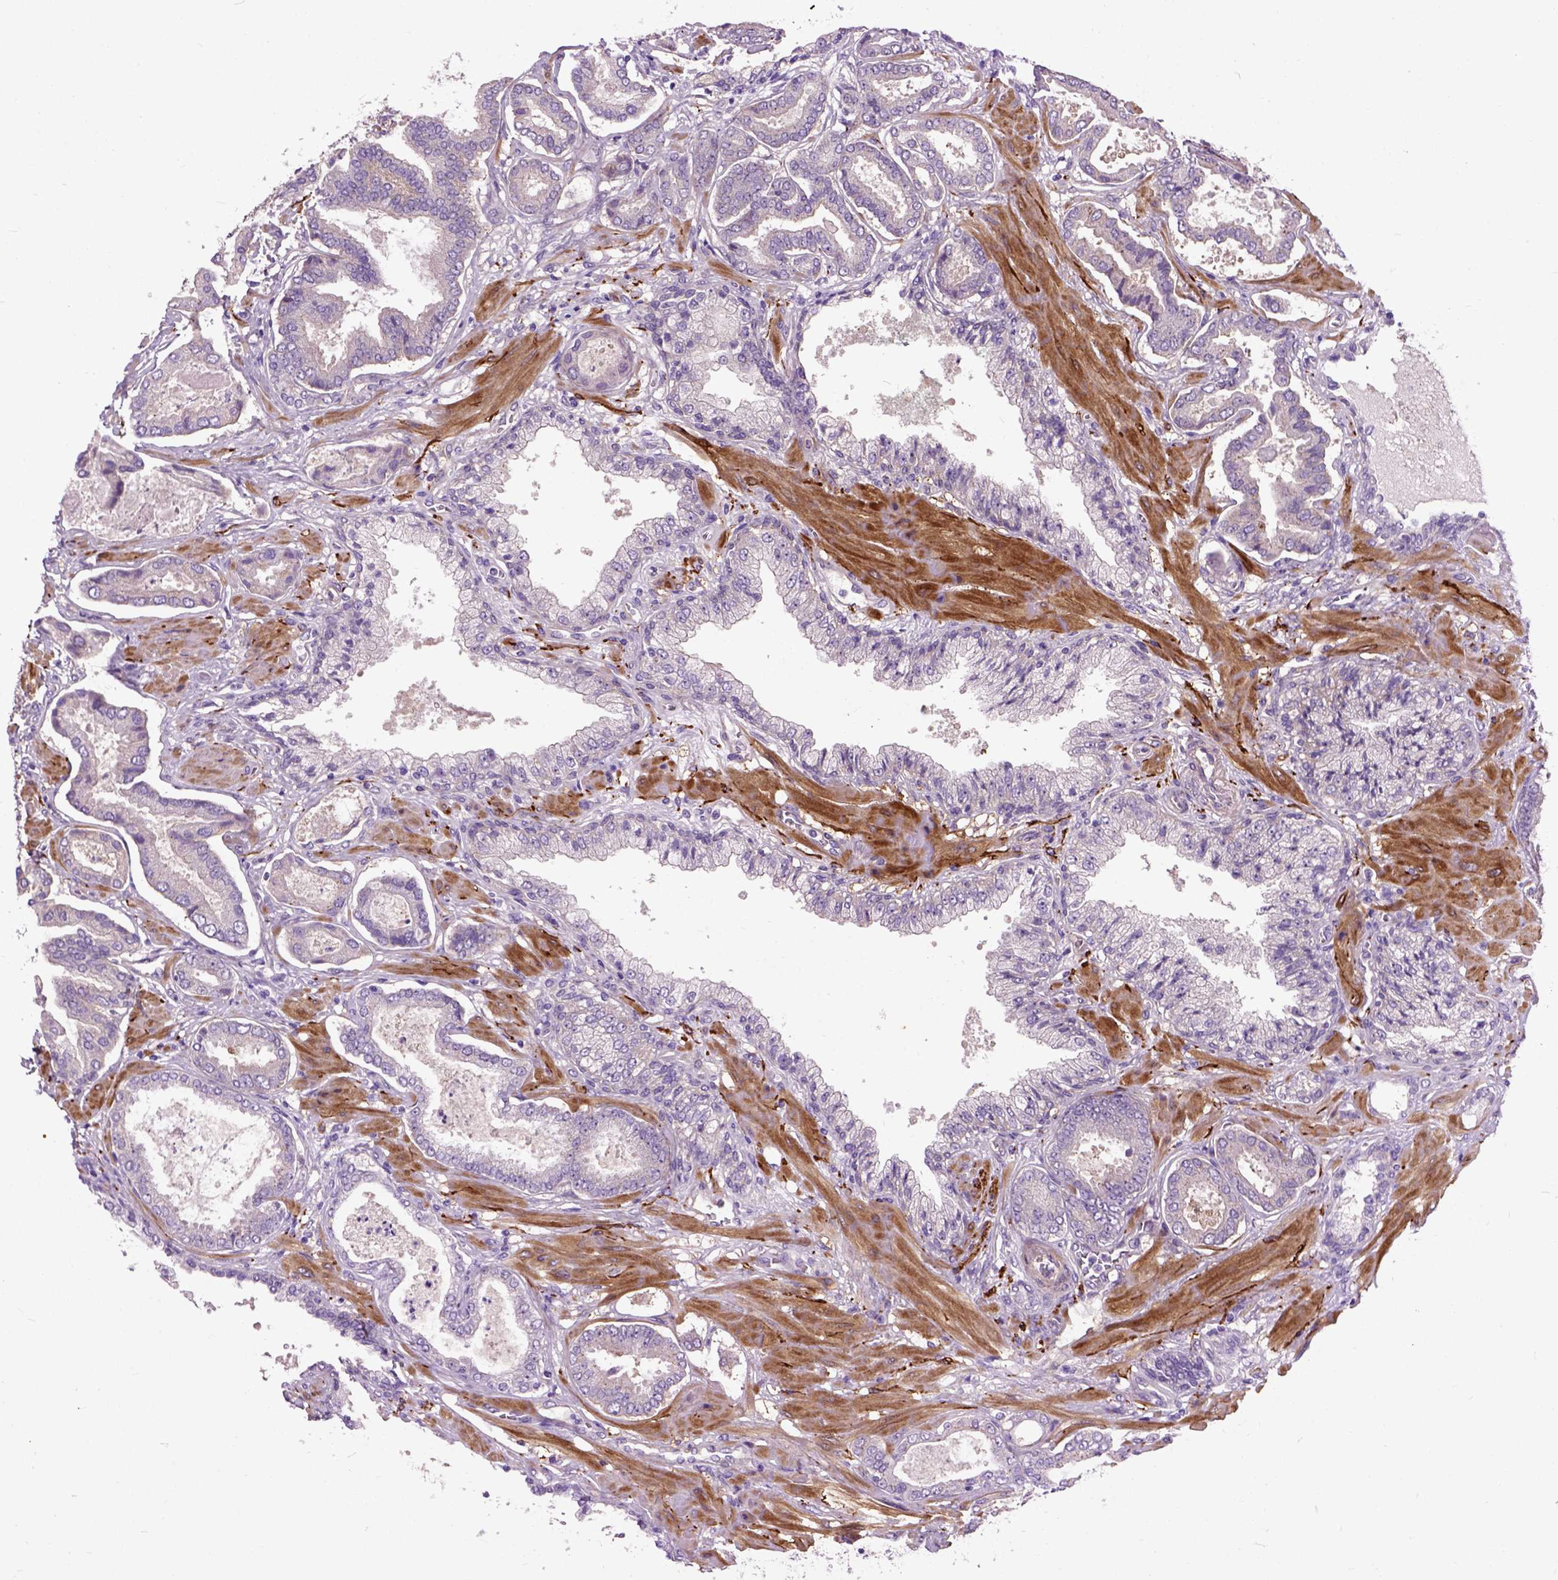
{"staining": {"intensity": "negative", "quantity": "none", "location": "none"}, "tissue": "prostate cancer", "cell_type": "Tumor cells", "image_type": "cancer", "snomed": [{"axis": "morphology", "description": "Adenocarcinoma, NOS"}, {"axis": "topography", "description": "Prostate"}], "caption": "The histopathology image reveals no significant positivity in tumor cells of prostate adenocarcinoma. Nuclei are stained in blue.", "gene": "MAPT", "patient": {"sex": "male", "age": 64}}